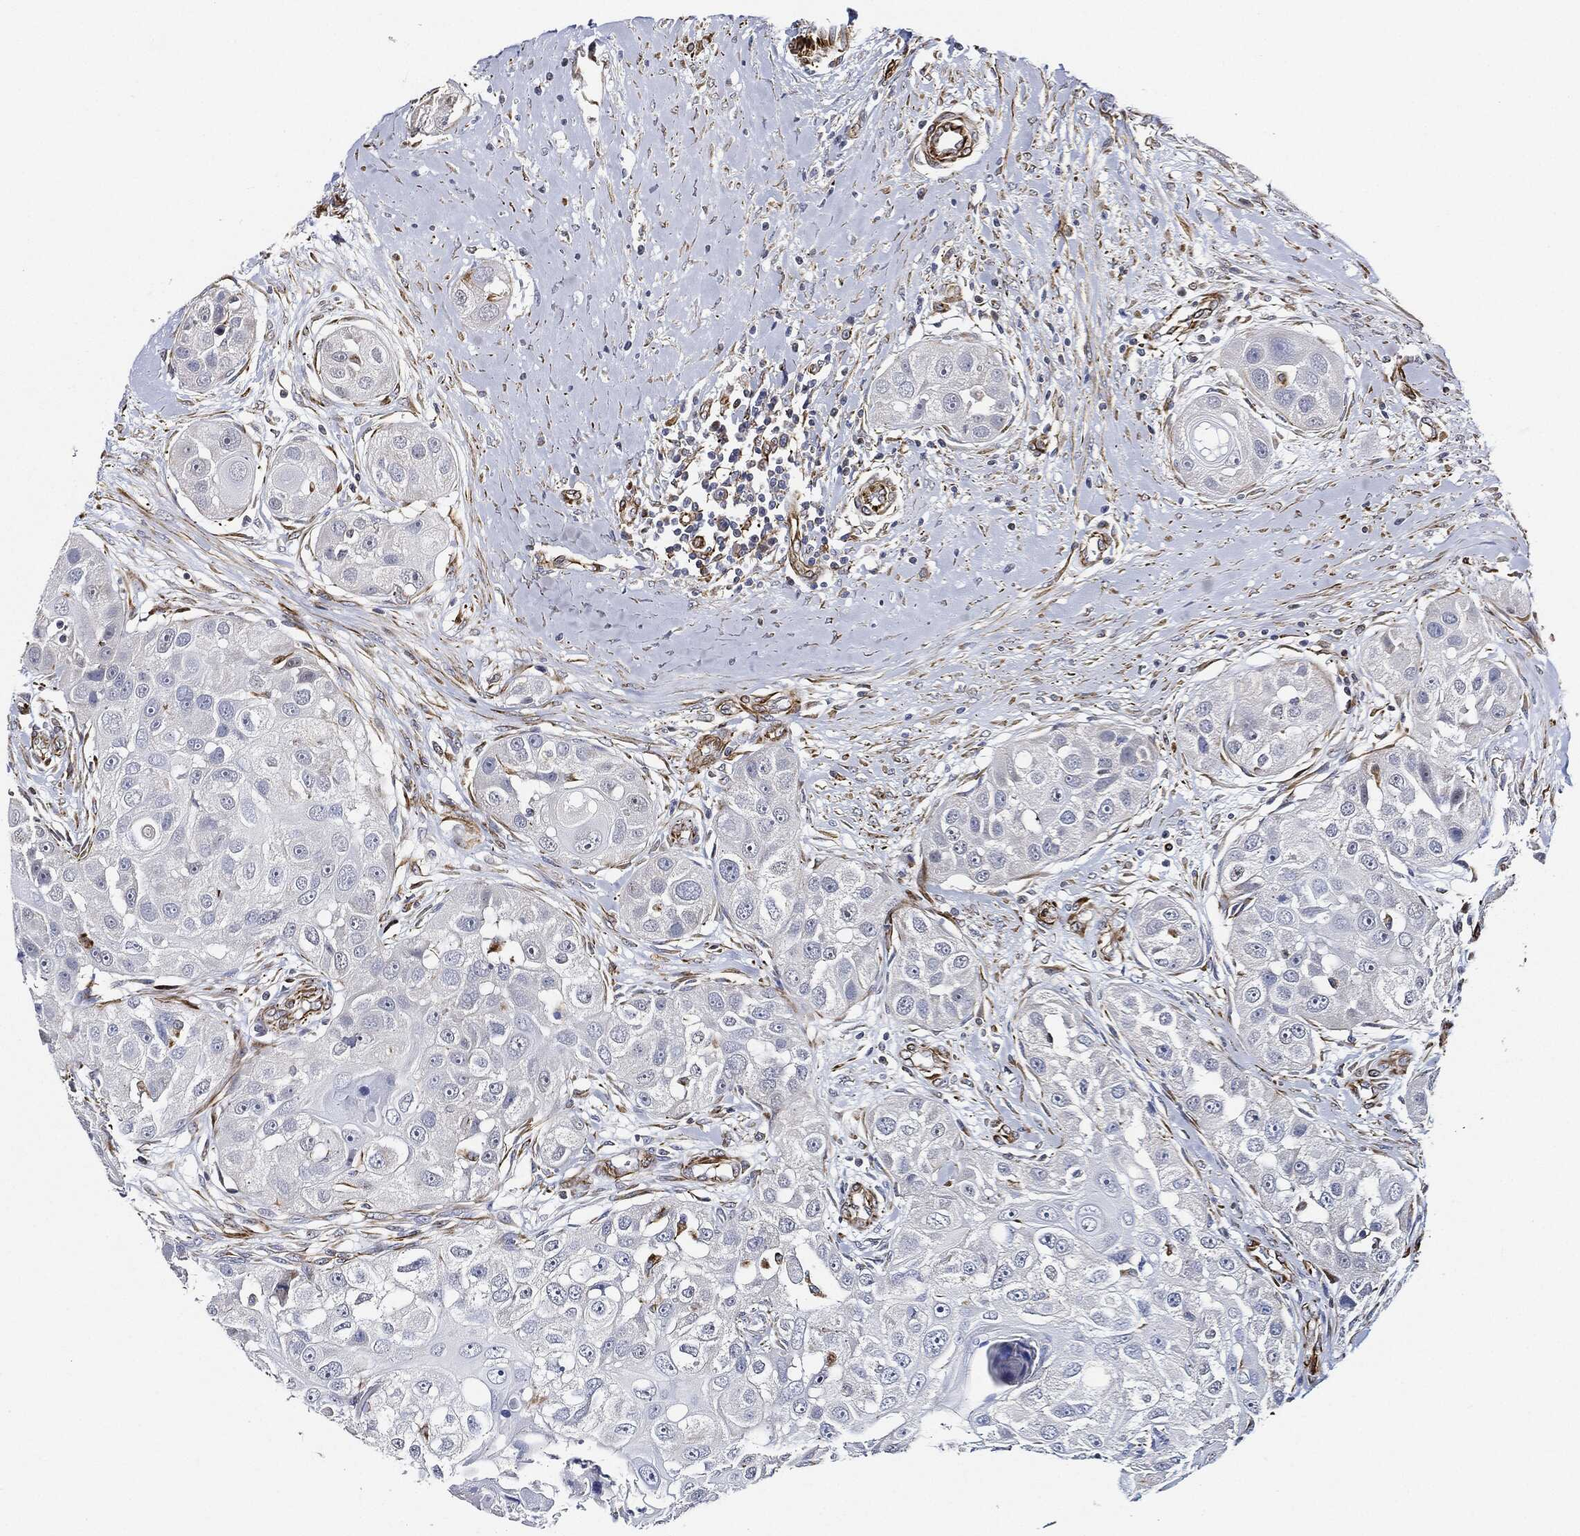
{"staining": {"intensity": "negative", "quantity": "none", "location": "none"}, "tissue": "head and neck cancer", "cell_type": "Tumor cells", "image_type": "cancer", "snomed": [{"axis": "morphology", "description": "Normal tissue, NOS"}, {"axis": "morphology", "description": "Squamous cell carcinoma, NOS"}, {"axis": "topography", "description": "Skeletal muscle"}, {"axis": "topography", "description": "Head-Neck"}], "caption": "Tumor cells show no significant protein expression in head and neck cancer (squamous cell carcinoma).", "gene": "THSD1", "patient": {"sex": "male", "age": 51}}